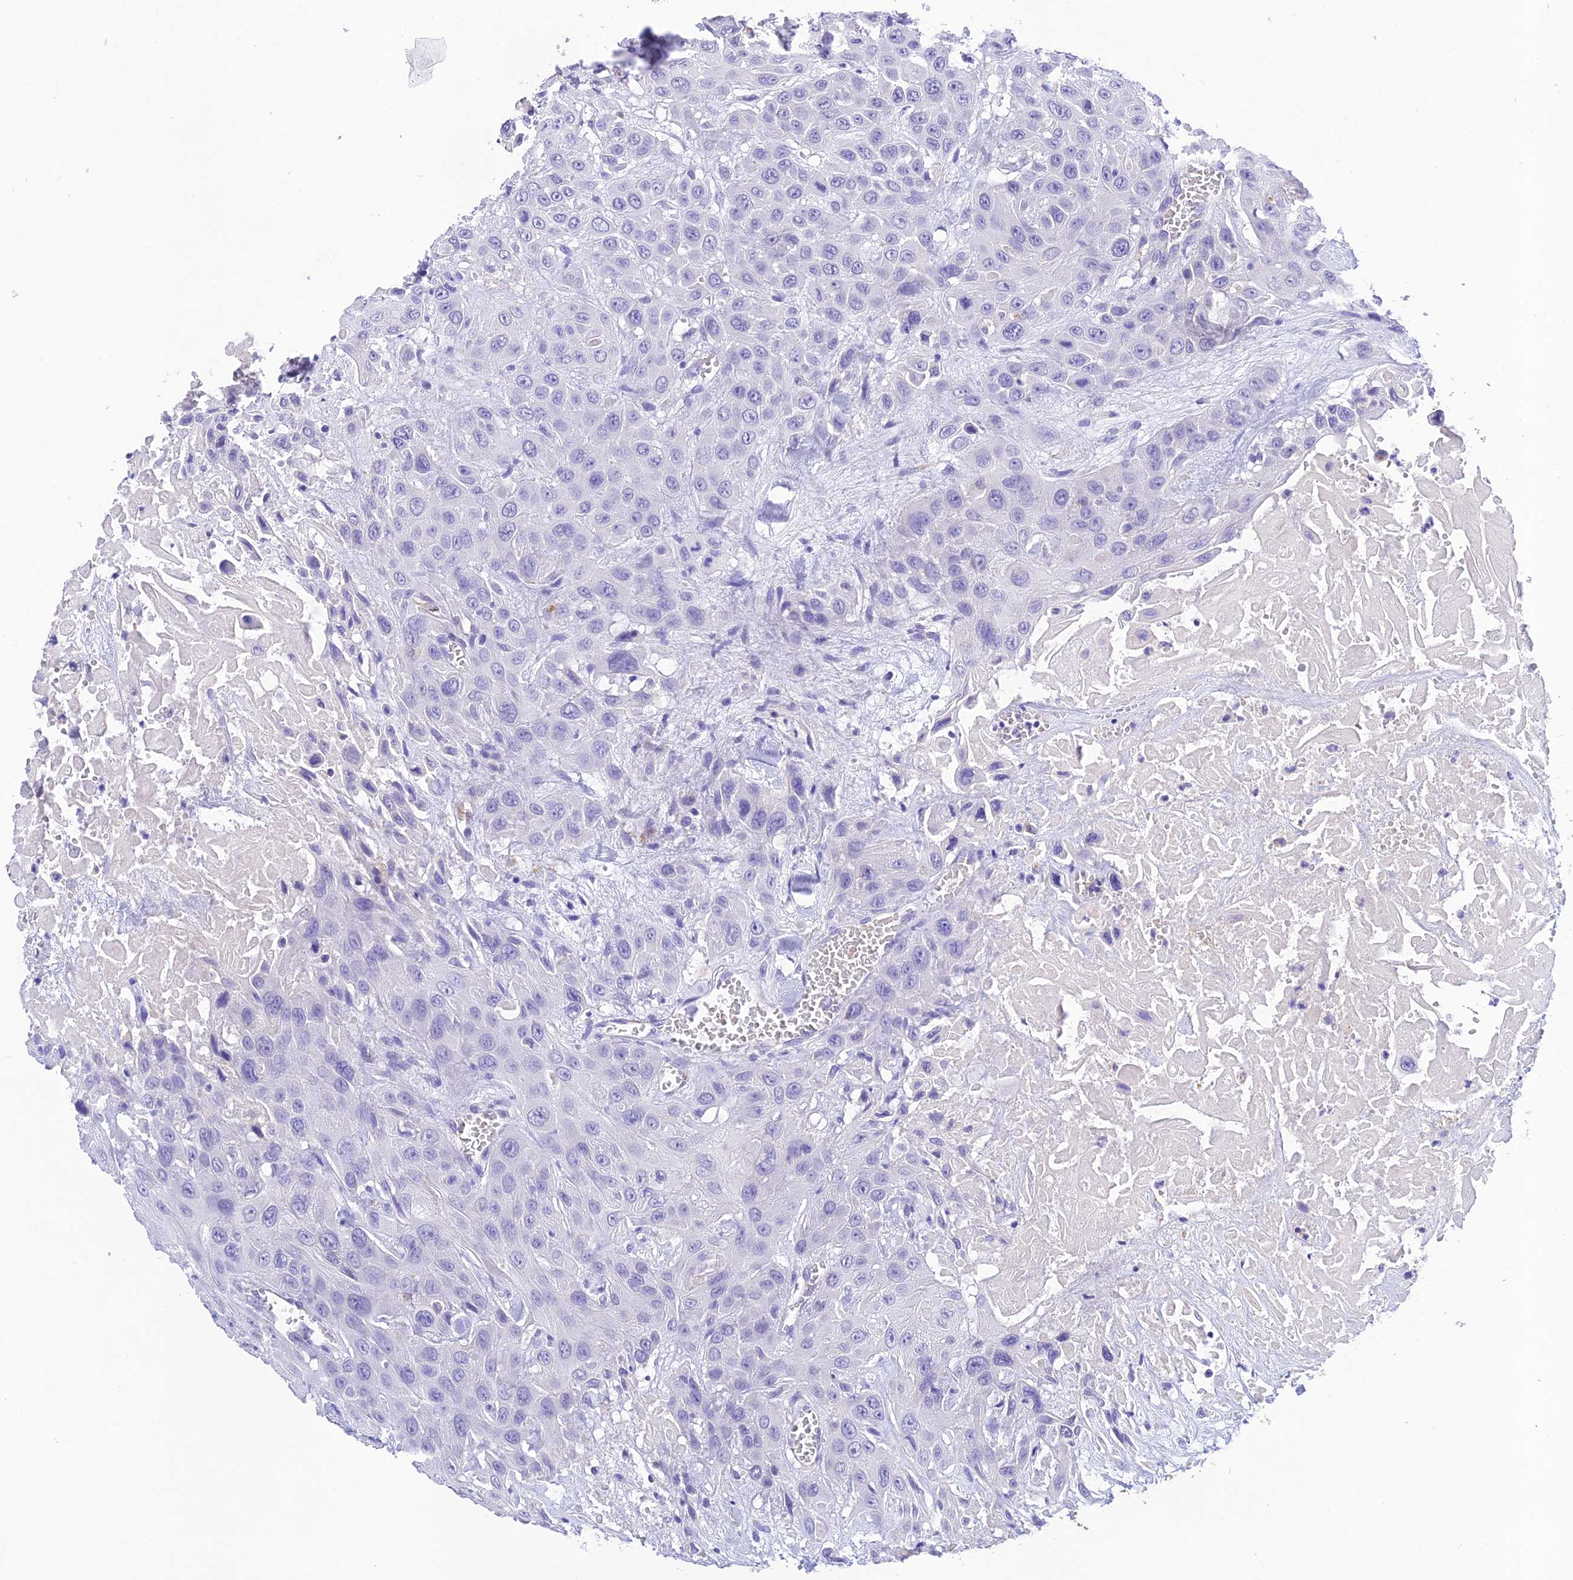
{"staining": {"intensity": "negative", "quantity": "none", "location": "none"}, "tissue": "head and neck cancer", "cell_type": "Tumor cells", "image_type": "cancer", "snomed": [{"axis": "morphology", "description": "Squamous cell carcinoma, NOS"}, {"axis": "topography", "description": "Head-Neck"}], "caption": "Histopathology image shows no protein staining in tumor cells of squamous cell carcinoma (head and neck) tissue.", "gene": "MS4A5", "patient": {"sex": "male", "age": 81}}